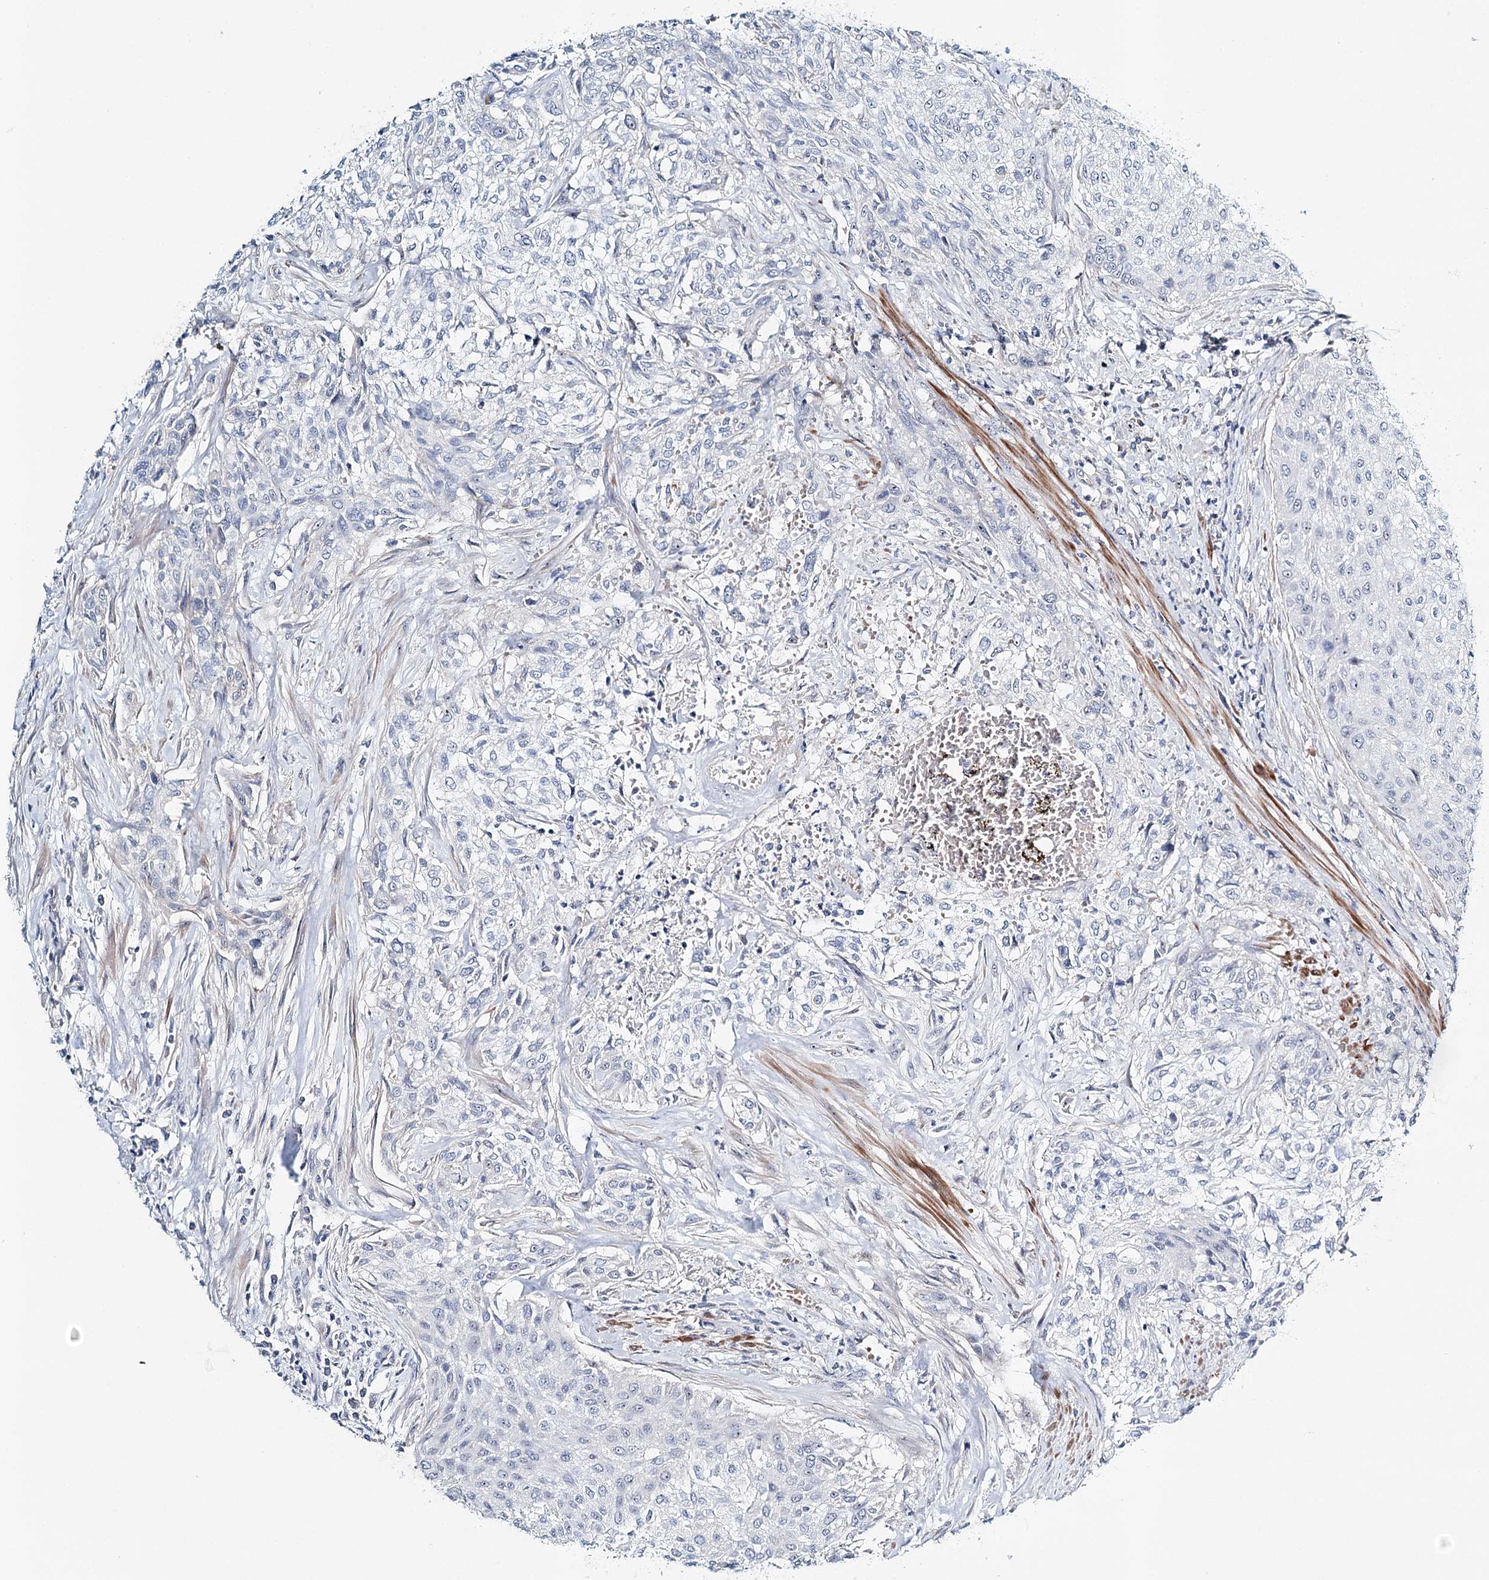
{"staining": {"intensity": "negative", "quantity": "none", "location": "none"}, "tissue": "urothelial cancer", "cell_type": "Tumor cells", "image_type": "cancer", "snomed": [{"axis": "morphology", "description": "Normal tissue, NOS"}, {"axis": "morphology", "description": "Urothelial carcinoma, NOS"}, {"axis": "topography", "description": "Urinary bladder"}, {"axis": "topography", "description": "Peripheral nerve tissue"}], "caption": "Transitional cell carcinoma was stained to show a protein in brown. There is no significant staining in tumor cells. Brightfield microscopy of immunohistochemistry stained with DAB (3,3'-diaminobenzidine) (brown) and hematoxylin (blue), captured at high magnification.", "gene": "RBM43", "patient": {"sex": "male", "age": 35}}